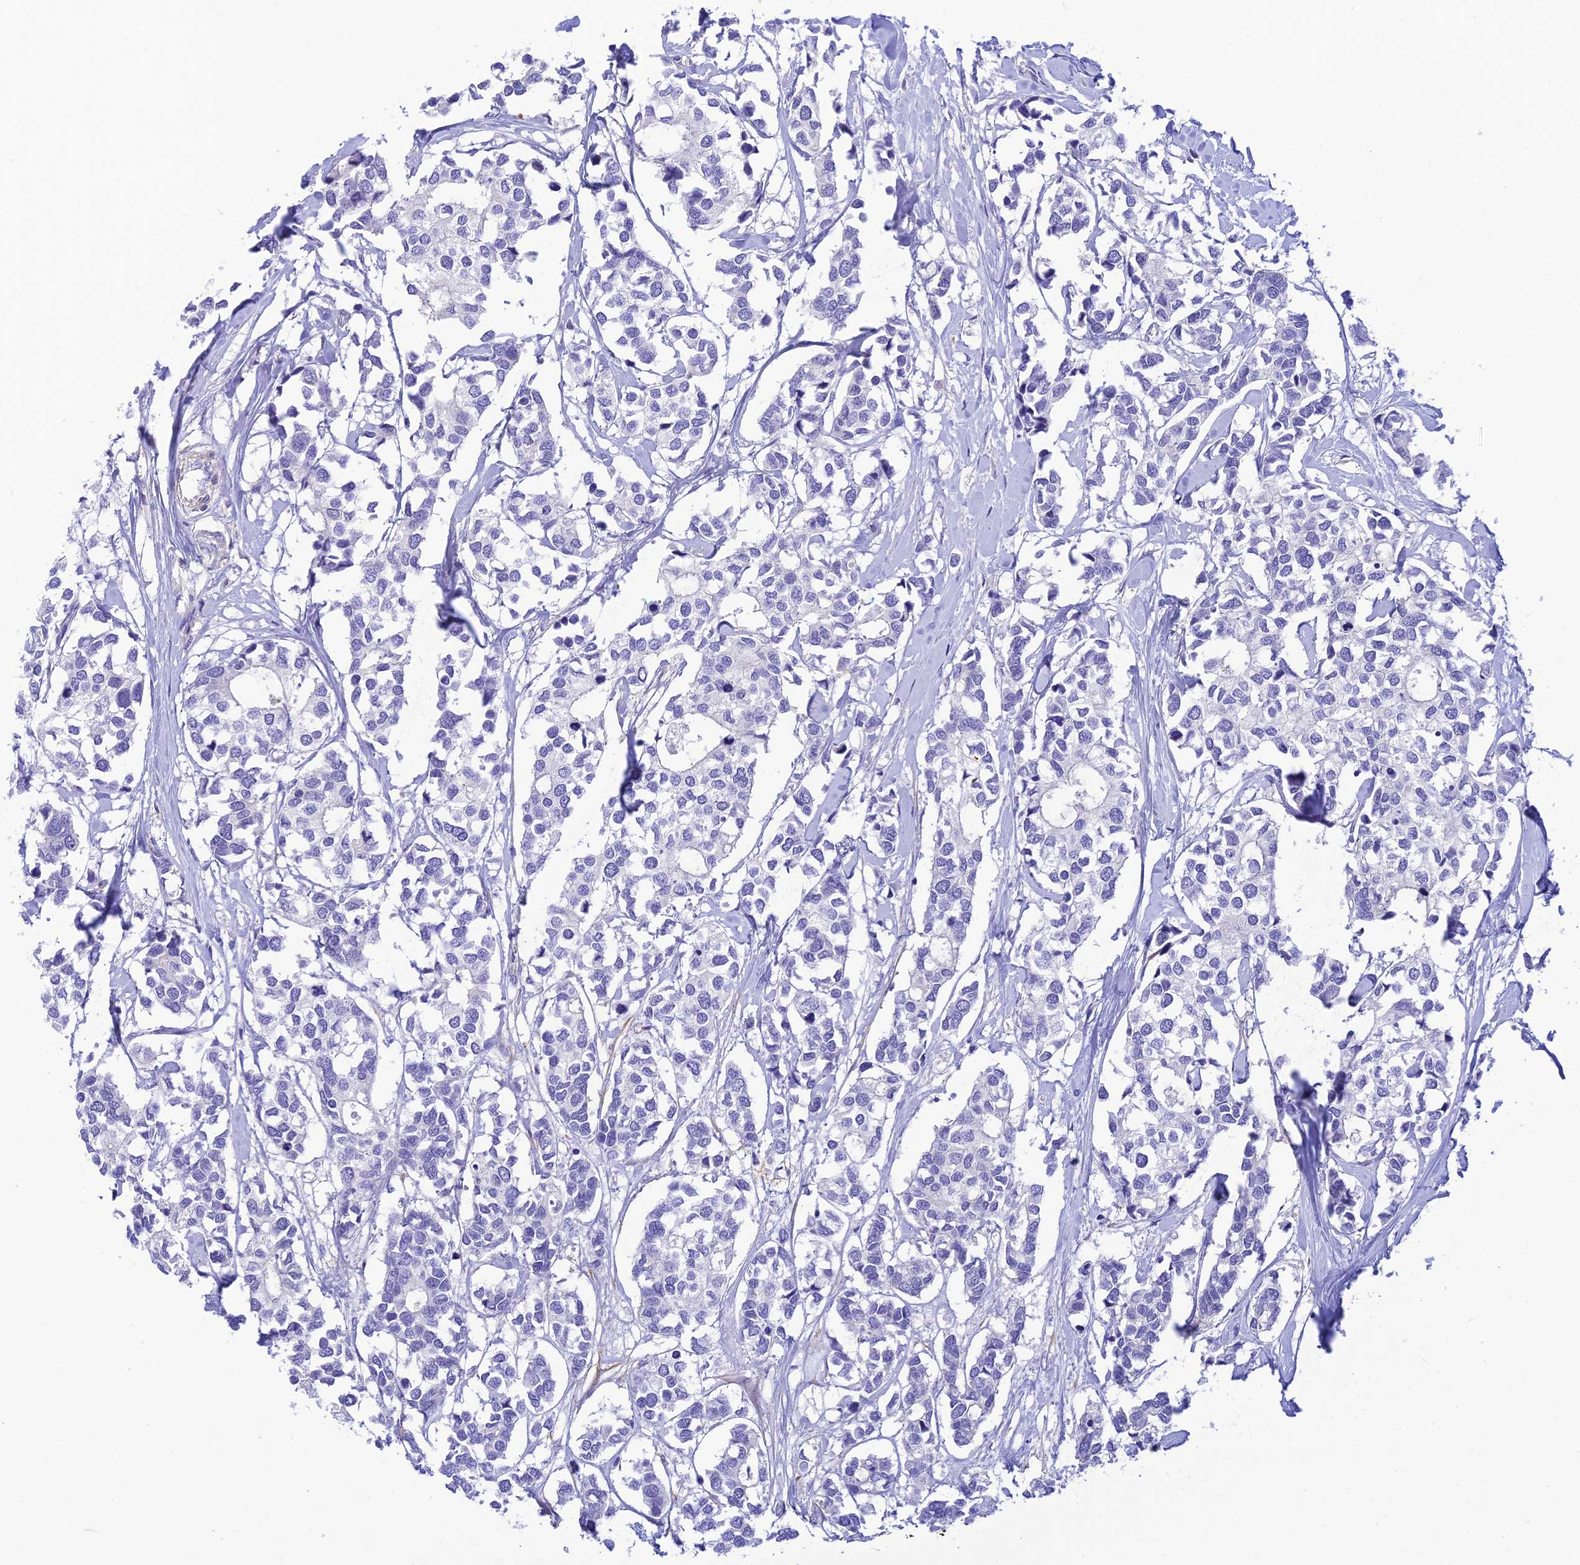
{"staining": {"intensity": "negative", "quantity": "none", "location": "none"}, "tissue": "breast cancer", "cell_type": "Tumor cells", "image_type": "cancer", "snomed": [{"axis": "morphology", "description": "Duct carcinoma"}, {"axis": "topography", "description": "Breast"}], "caption": "Immunohistochemistry (IHC) image of neoplastic tissue: breast cancer stained with DAB displays no significant protein positivity in tumor cells.", "gene": "ZDHHC16", "patient": {"sex": "female", "age": 83}}